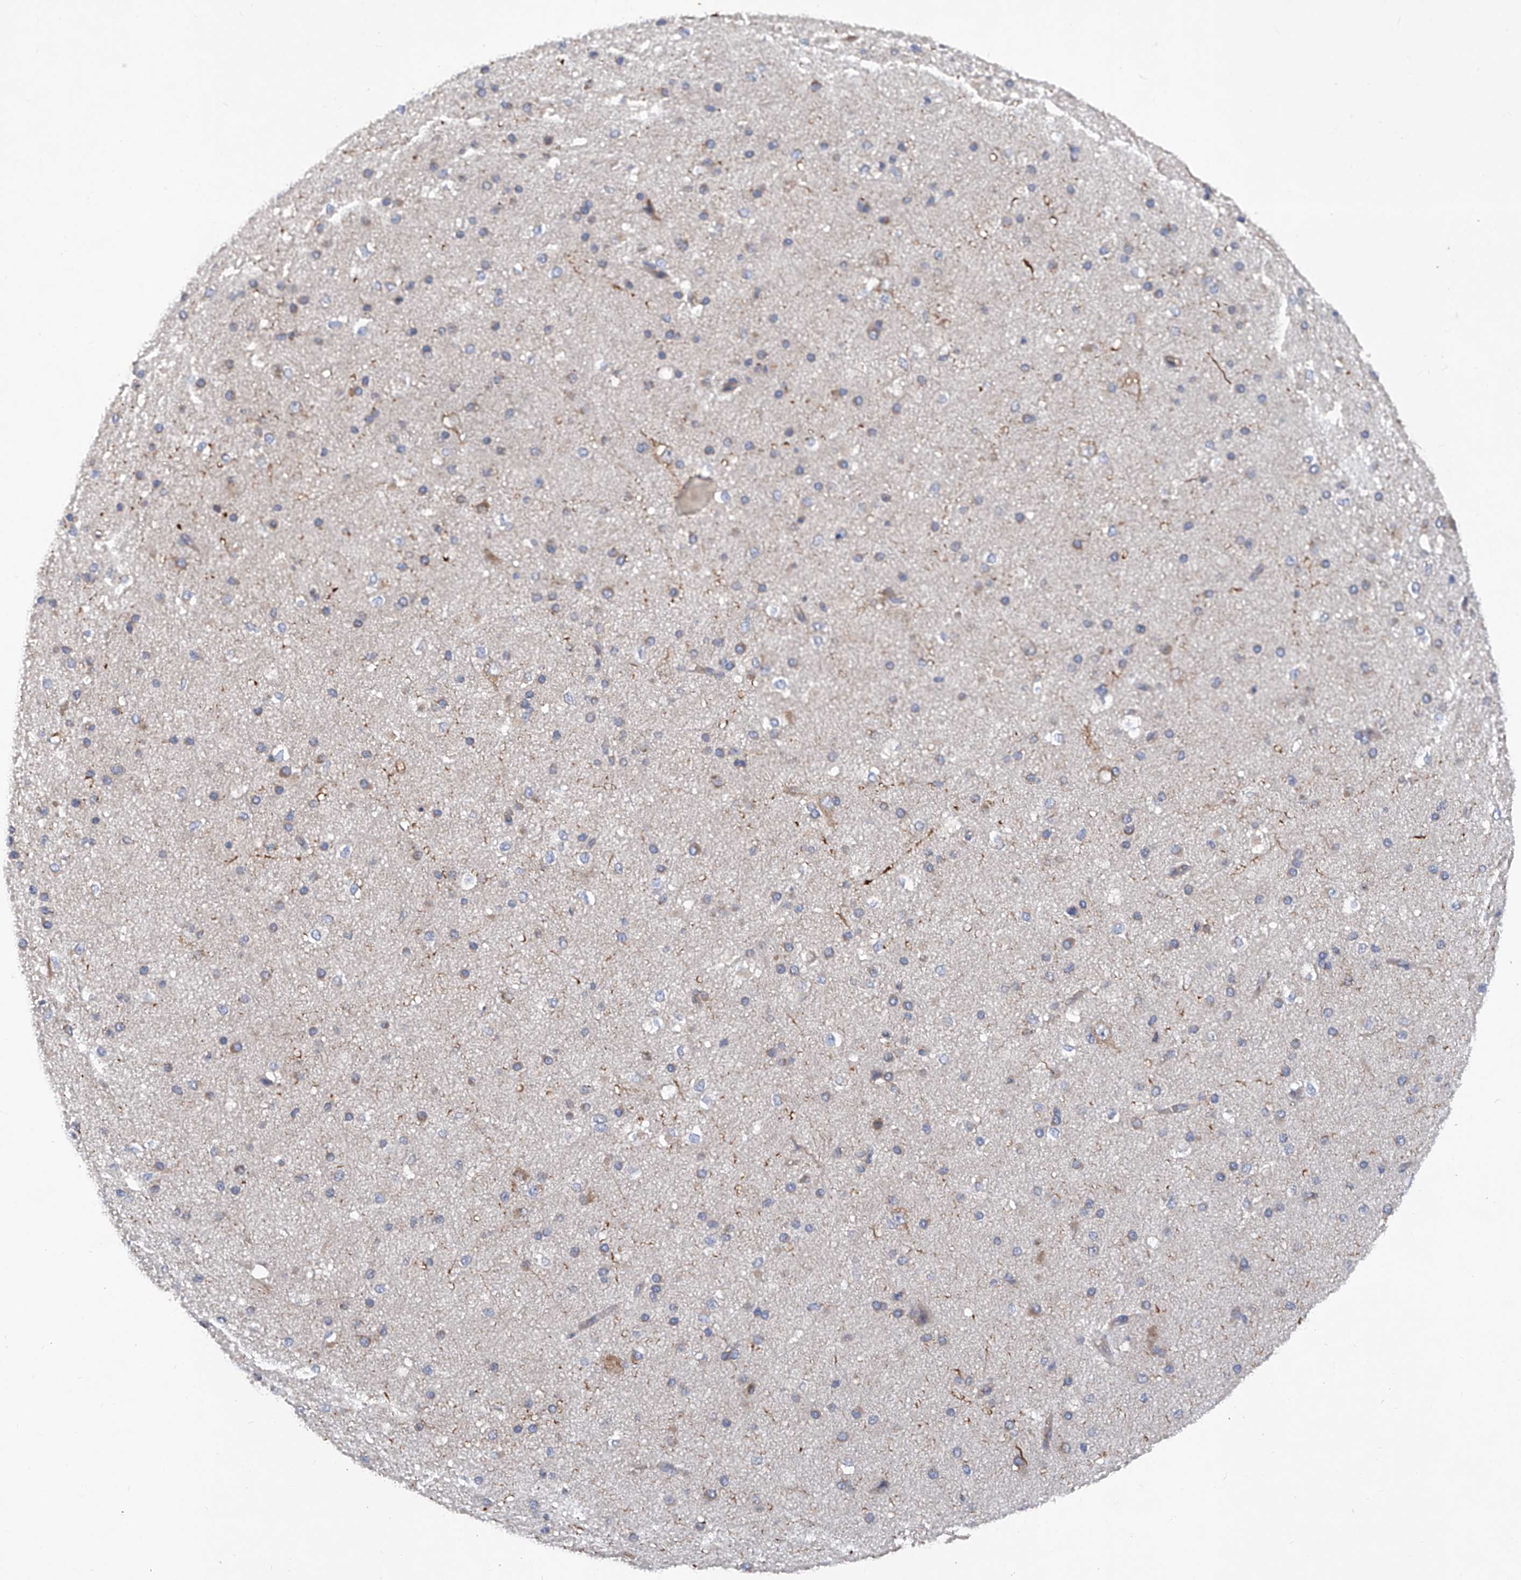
{"staining": {"intensity": "negative", "quantity": "none", "location": "none"}, "tissue": "cerebral cortex", "cell_type": "Endothelial cells", "image_type": "normal", "snomed": [{"axis": "morphology", "description": "Normal tissue, NOS"}, {"axis": "morphology", "description": "Developmental malformation"}, {"axis": "topography", "description": "Cerebral cortex"}], "caption": "Cerebral cortex stained for a protein using immunohistochemistry (IHC) reveals no positivity endothelial cells.", "gene": "ASCC3", "patient": {"sex": "female", "age": 30}}